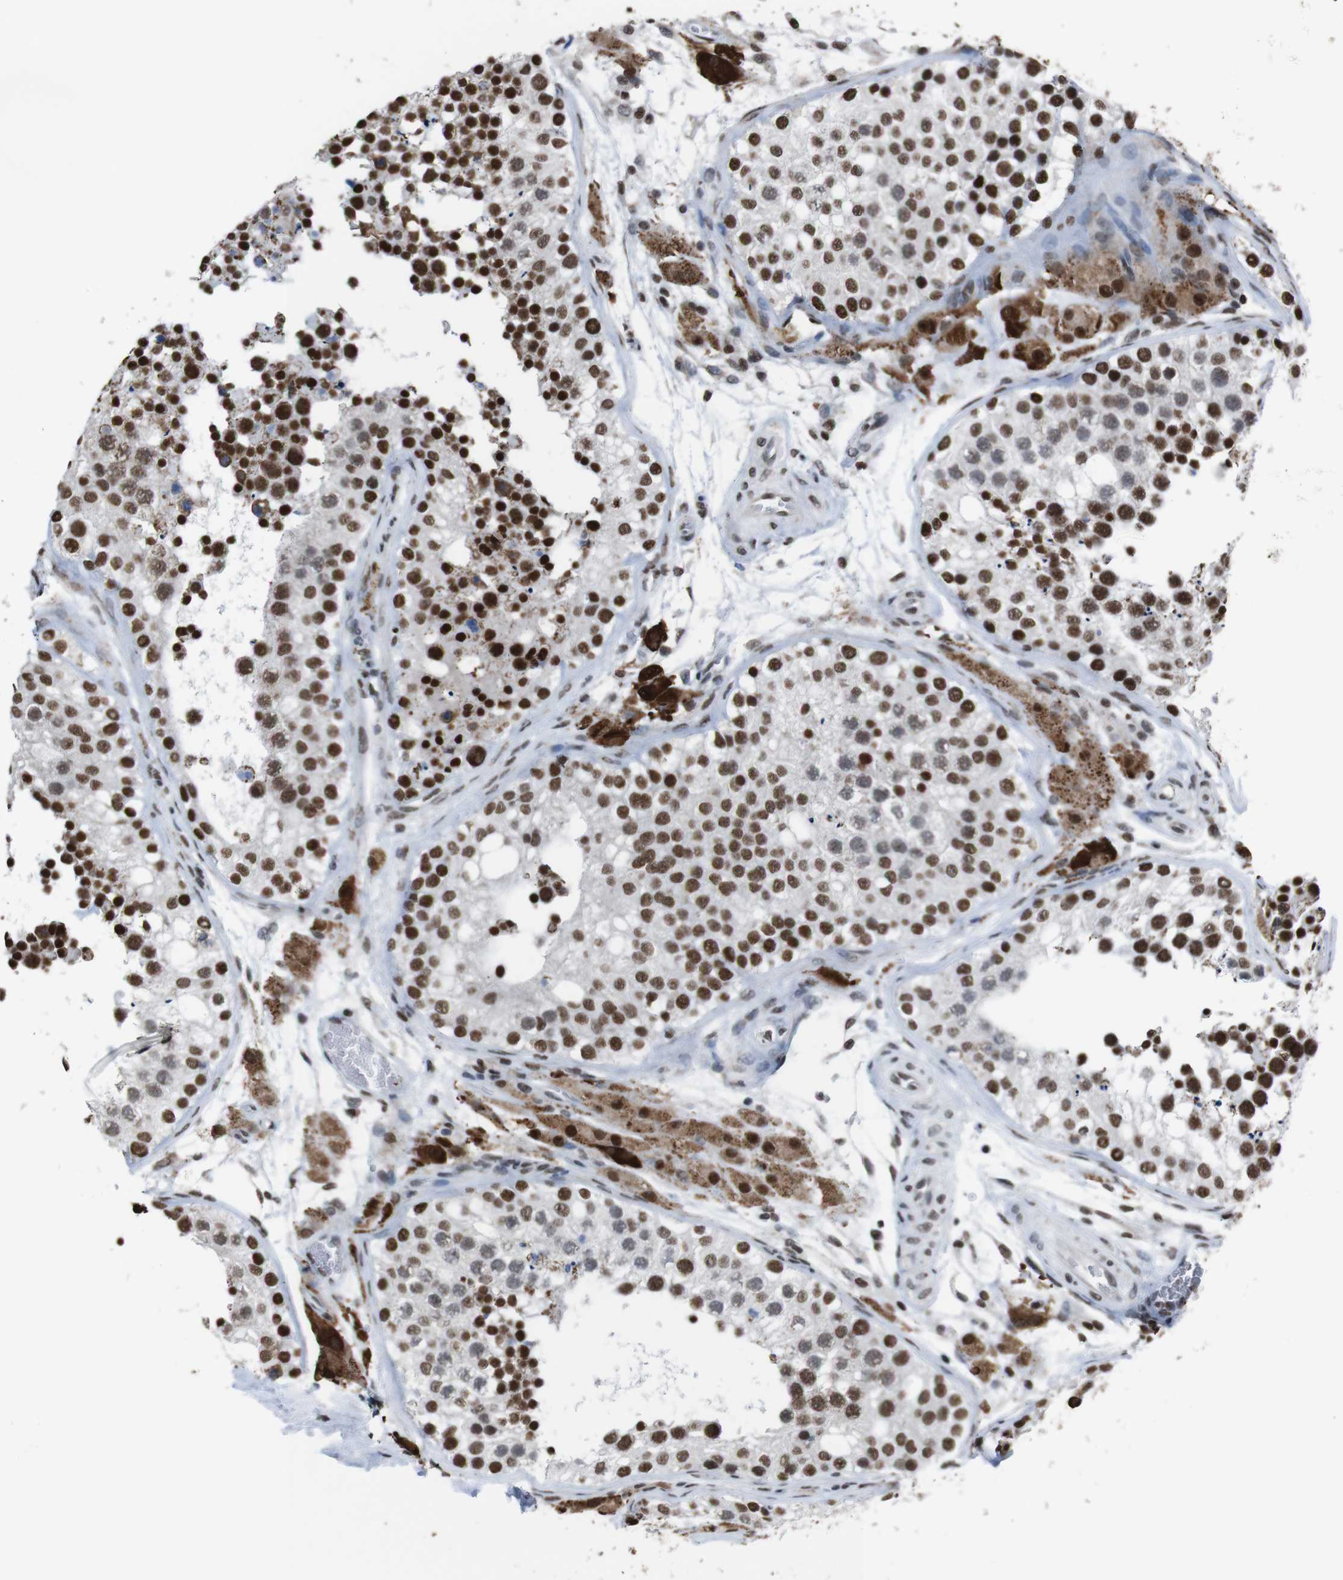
{"staining": {"intensity": "strong", "quantity": ">75%", "location": "nuclear"}, "tissue": "testis", "cell_type": "Cells in seminiferous ducts", "image_type": "normal", "snomed": [{"axis": "morphology", "description": "Normal tissue, NOS"}, {"axis": "topography", "description": "Testis"}], "caption": "Protein staining of unremarkable testis reveals strong nuclear staining in about >75% of cells in seminiferous ducts. (brown staining indicates protein expression, while blue staining denotes nuclei).", "gene": "ROMO1", "patient": {"sex": "male", "age": 26}}